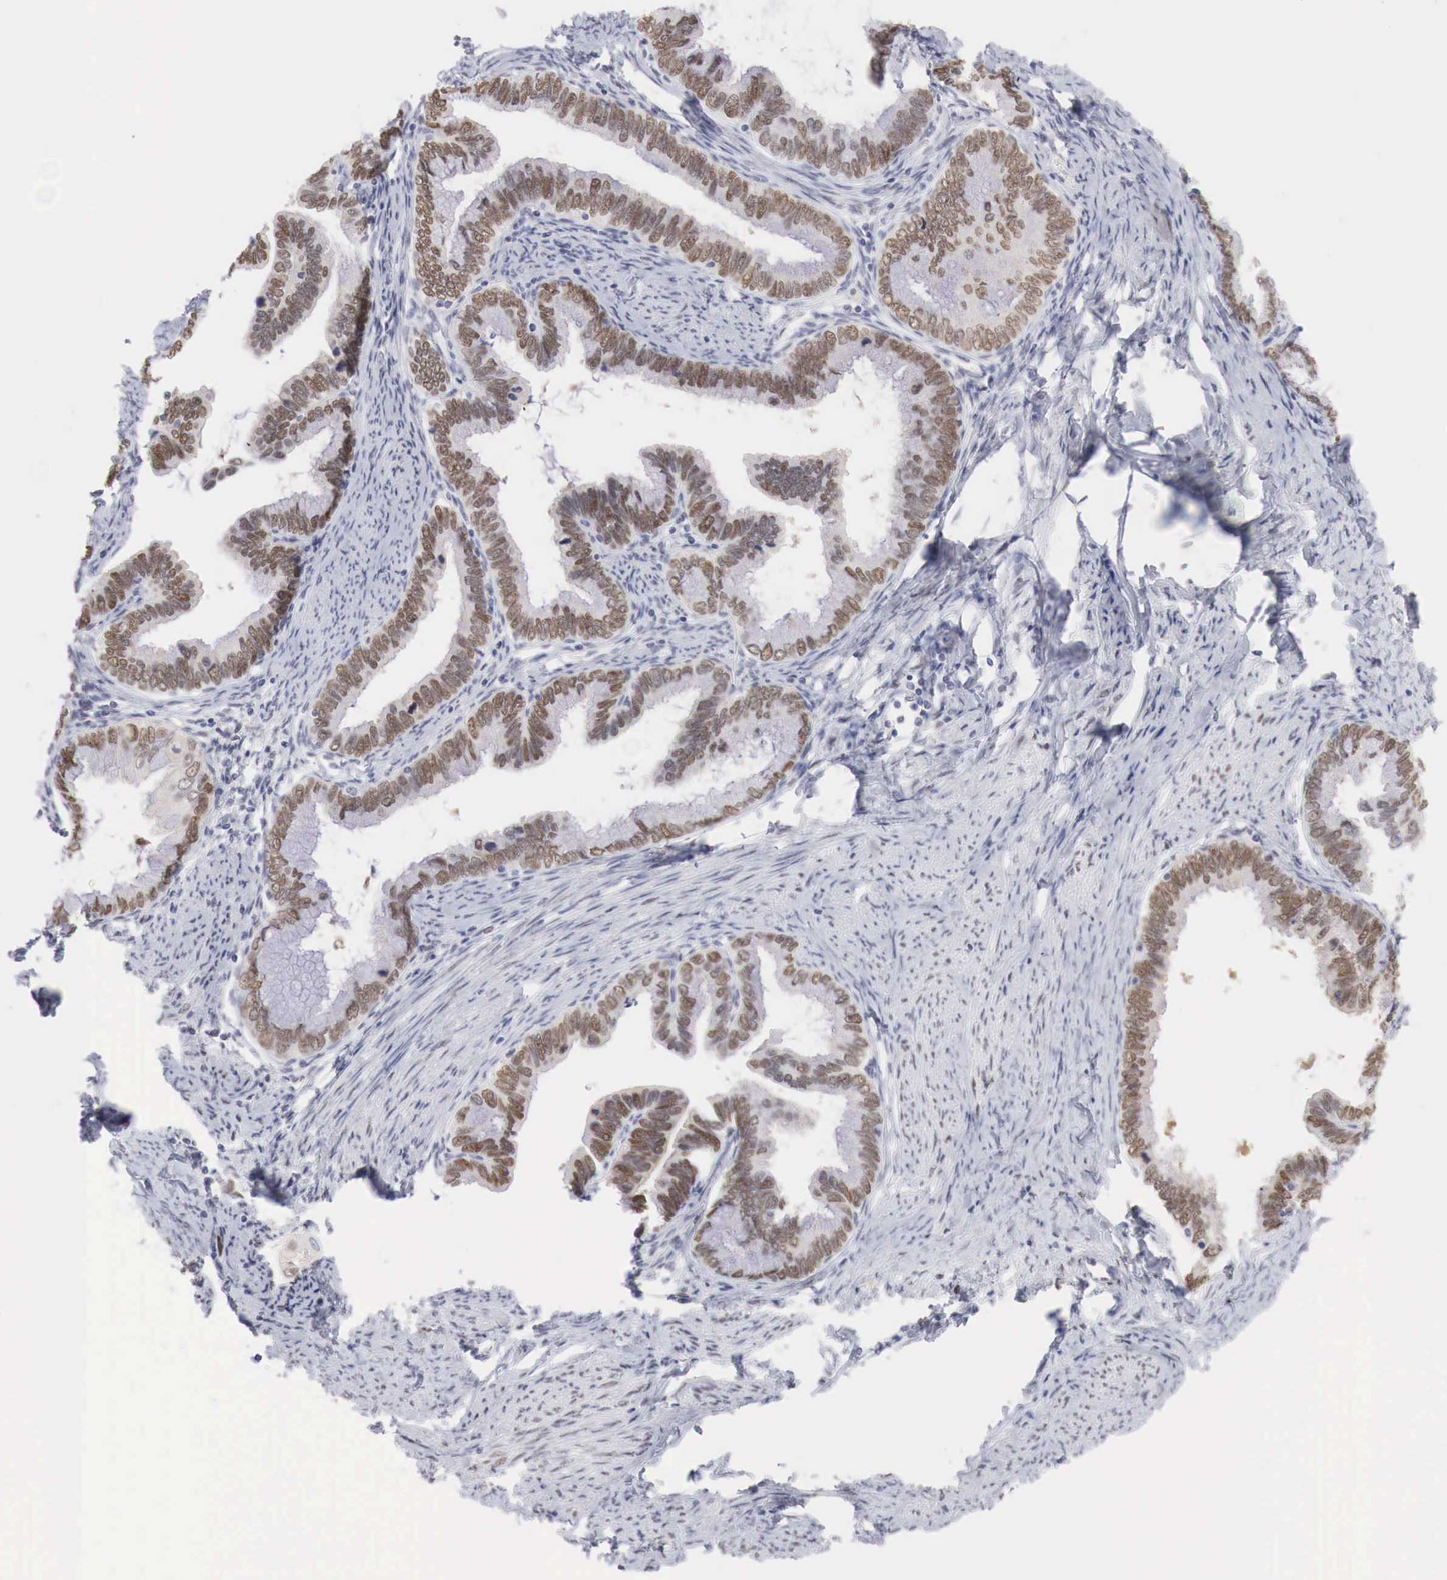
{"staining": {"intensity": "moderate", "quantity": ">75%", "location": "nuclear"}, "tissue": "cervical cancer", "cell_type": "Tumor cells", "image_type": "cancer", "snomed": [{"axis": "morphology", "description": "Adenocarcinoma, NOS"}, {"axis": "topography", "description": "Cervix"}], "caption": "An image of human cervical adenocarcinoma stained for a protein reveals moderate nuclear brown staining in tumor cells.", "gene": "FOXP2", "patient": {"sex": "female", "age": 49}}